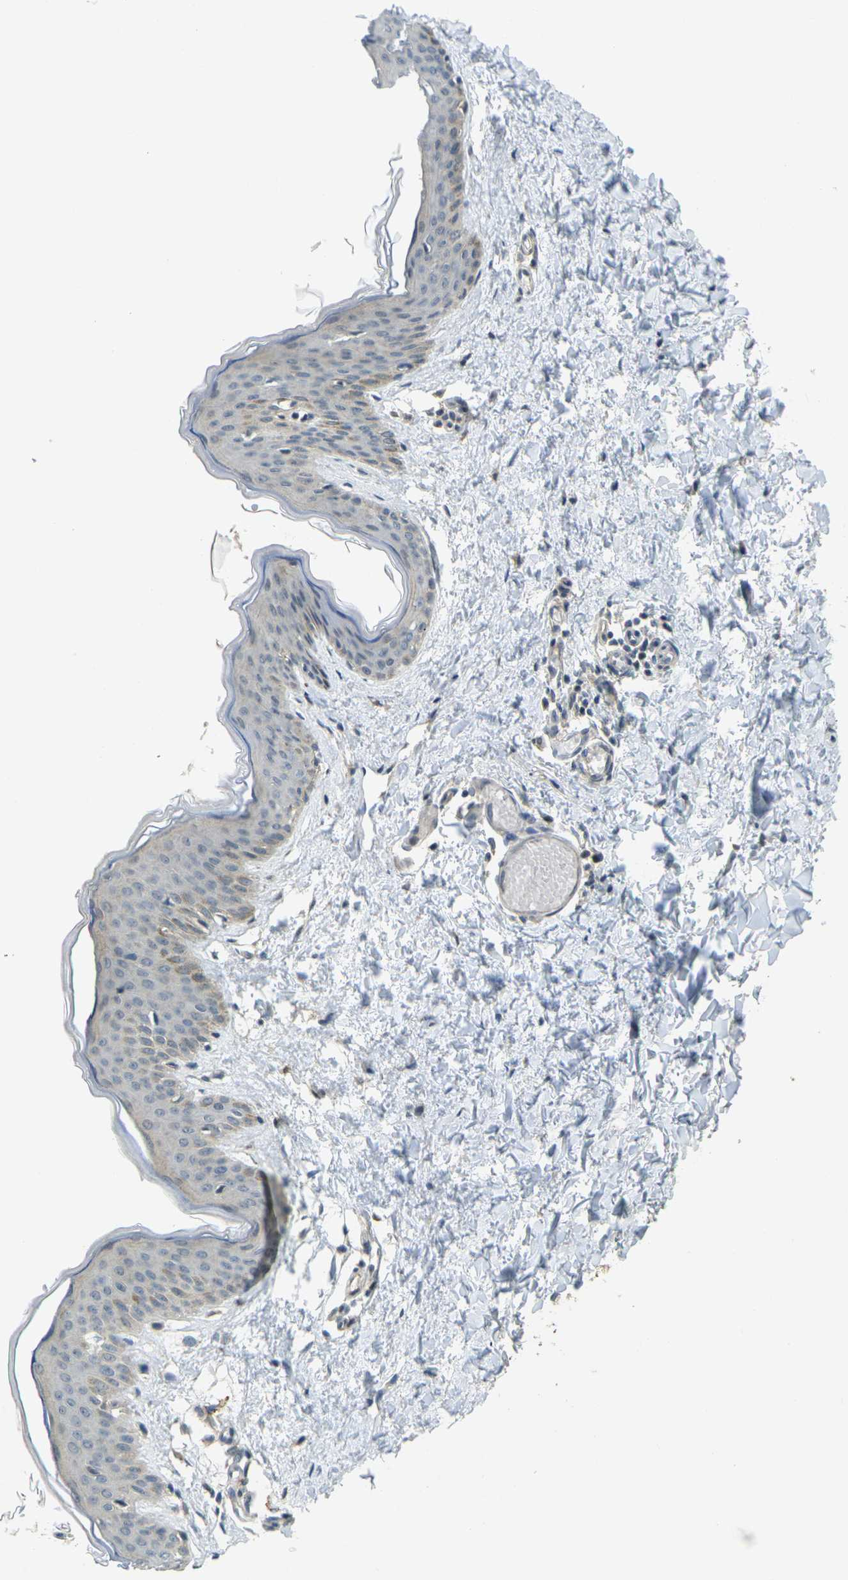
{"staining": {"intensity": "weak", "quantity": ">75%", "location": "cytoplasmic/membranous"}, "tissue": "skin", "cell_type": "Fibroblasts", "image_type": "normal", "snomed": [{"axis": "morphology", "description": "Normal tissue, NOS"}, {"axis": "topography", "description": "Skin"}], "caption": "This histopathology image demonstrates normal skin stained with IHC to label a protein in brown. The cytoplasmic/membranous of fibroblasts show weak positivity for the protein. Nuclei are counter-stained blue.", "gene": "KCTD10", "patient": {"sex": "female", "age": 17}}